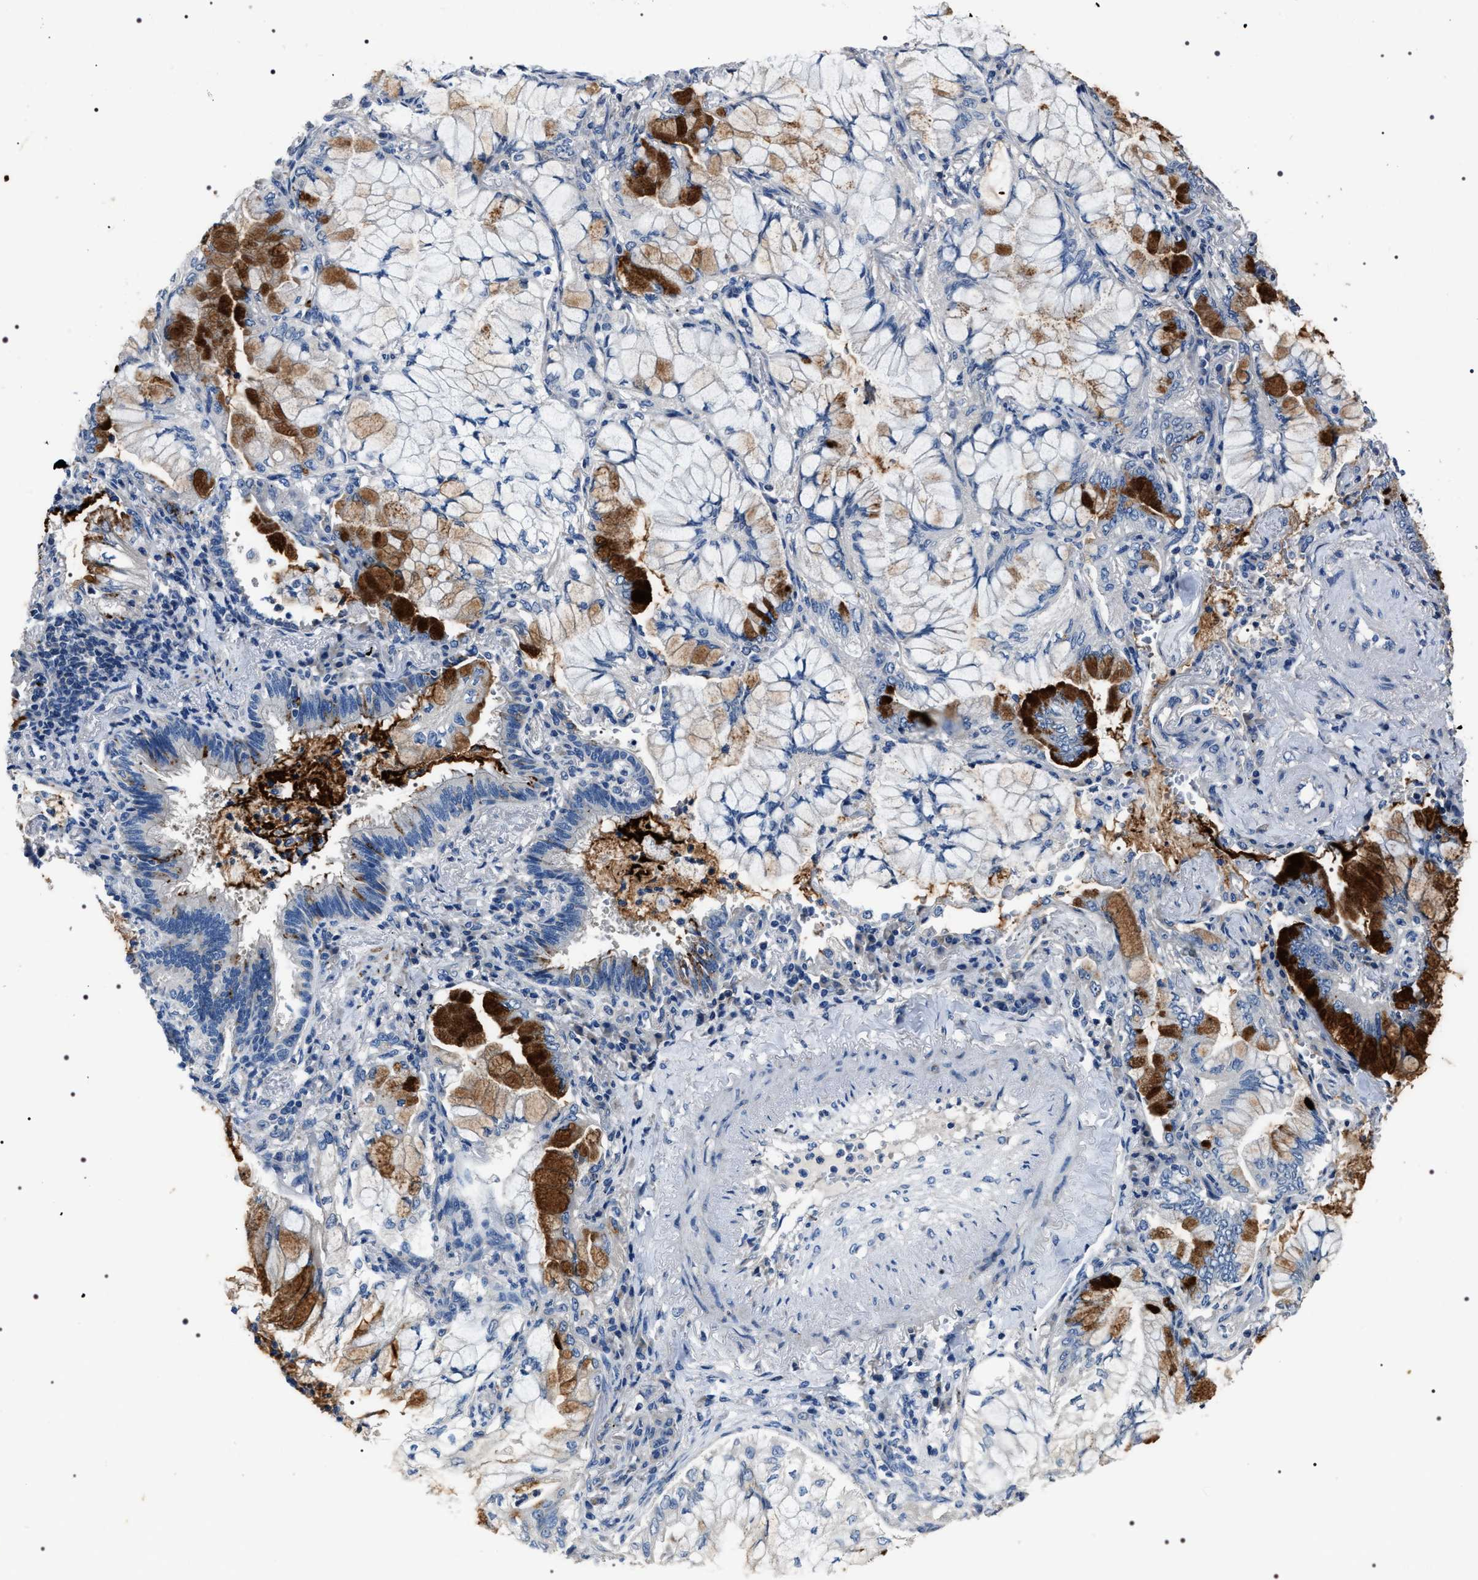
{"staining": {"intensity": "strong", "quantity": "<25%", "location": "cytoplasmic/membranous"}, "tissue": "lung cancer", "cell_type": "Tumor cells", "image_type": "cancer", "snomed": [{"axis": "morphology", "description": "Adenocarcinoma, NOS"}, {"axis": "topography", "description": "Lung"}], "caption": "High-magnification brightfield microscopy of lung cancer stained with DAB (3,3'-diaminobenzidine) (brown) and counterstained with hematoxylin (blue). tumor cells exhibit strong cytoplasmic/membranous staining is appreciated in approximately<25% of cells.", "gene": "TRIM54", "patient": {"sex": "female", "age": 70}}